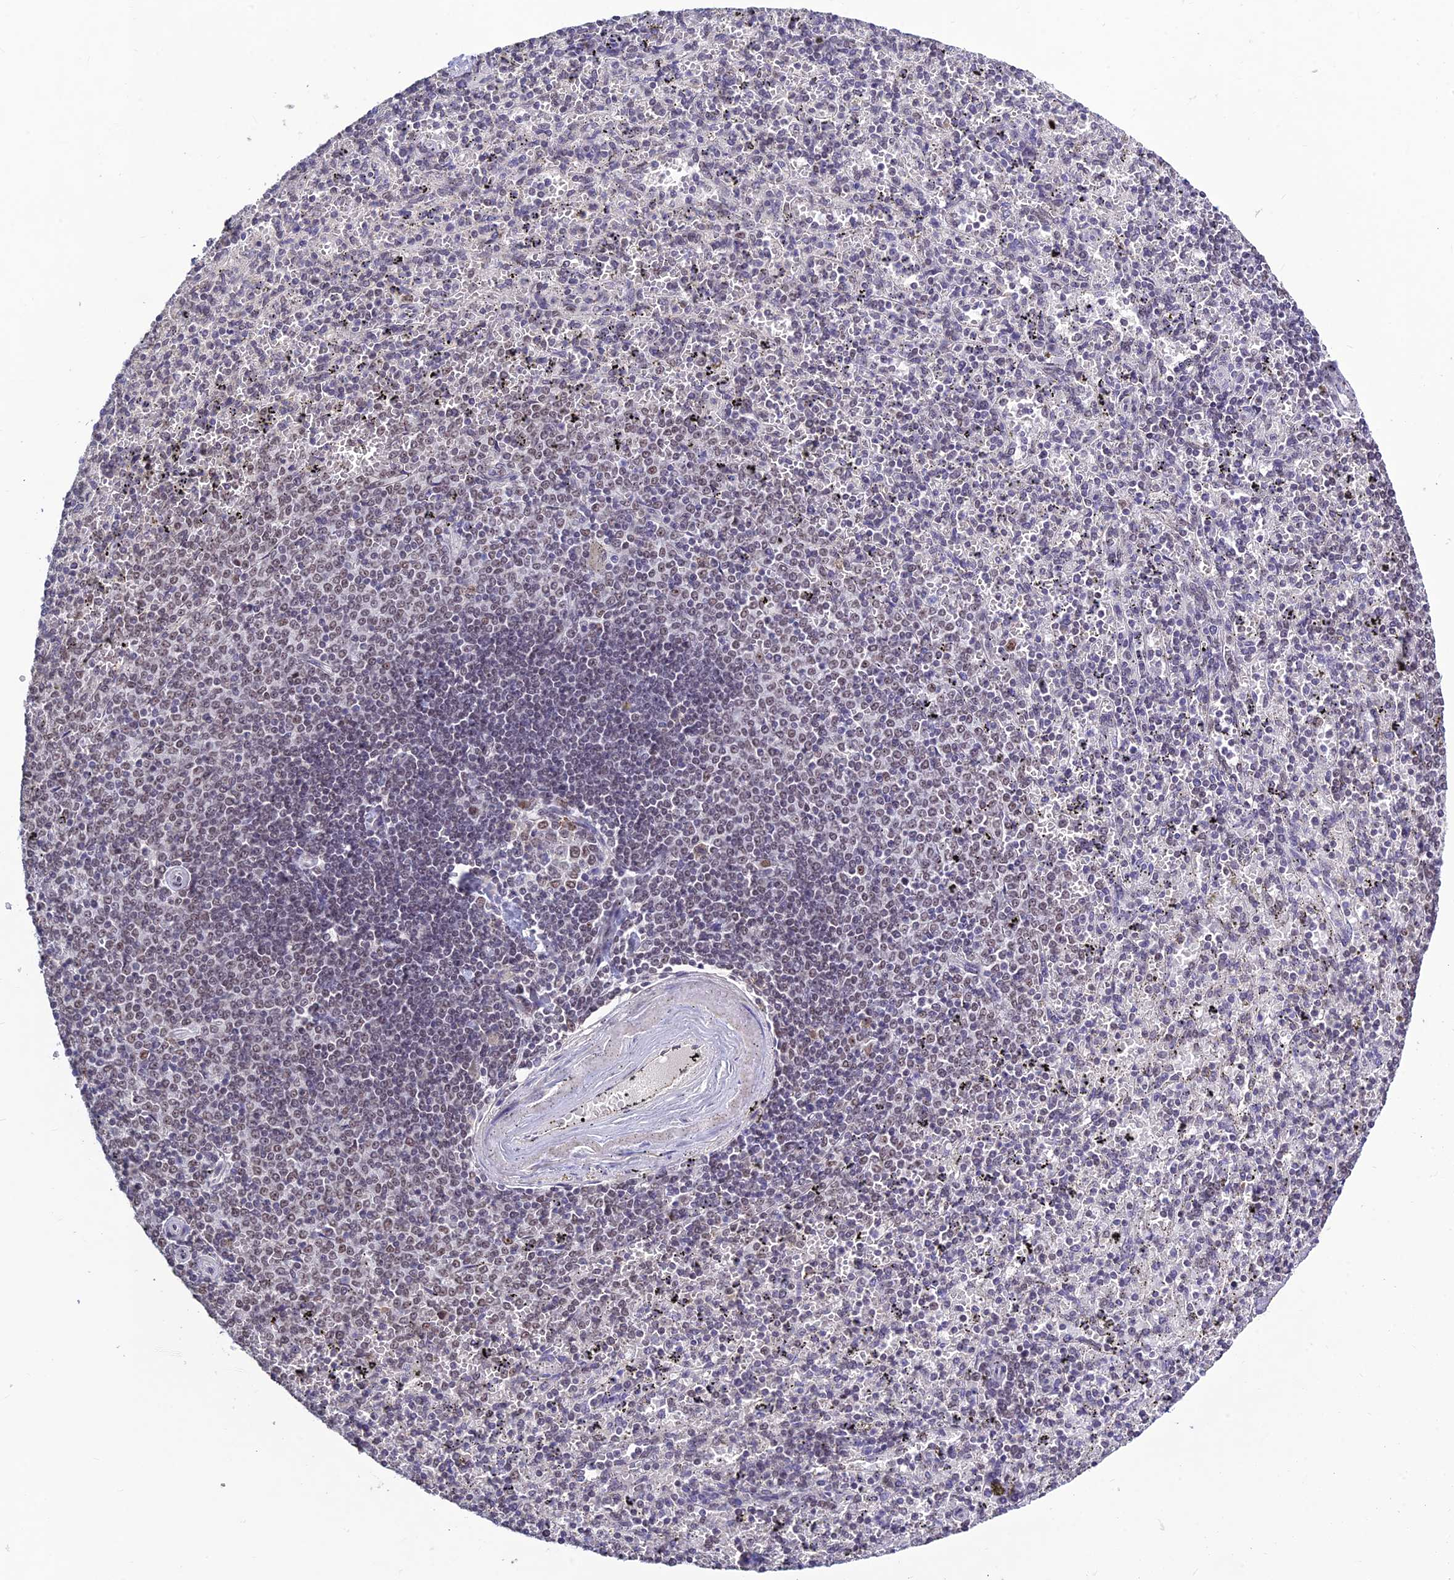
{"staining": {"intensity": "negative", "quantity": "none", "location": "none"}, "tissue": "spleen", "cell_type": "Cells in red pulp", "image_type": "normal", "snomed": [{"axis": "morphology", "description": "Normal tissue, NOS"}, {"axis": "topography", "description": "Spleen"}], "caption": "Immunohistochemistry (IHC) histopathology image of benign spleen: spleen stained with DAB displays no significant protein expression in cells in red pulp.", "gene": "POLR1G", "patient": {"sex": "male", "age": 82}}